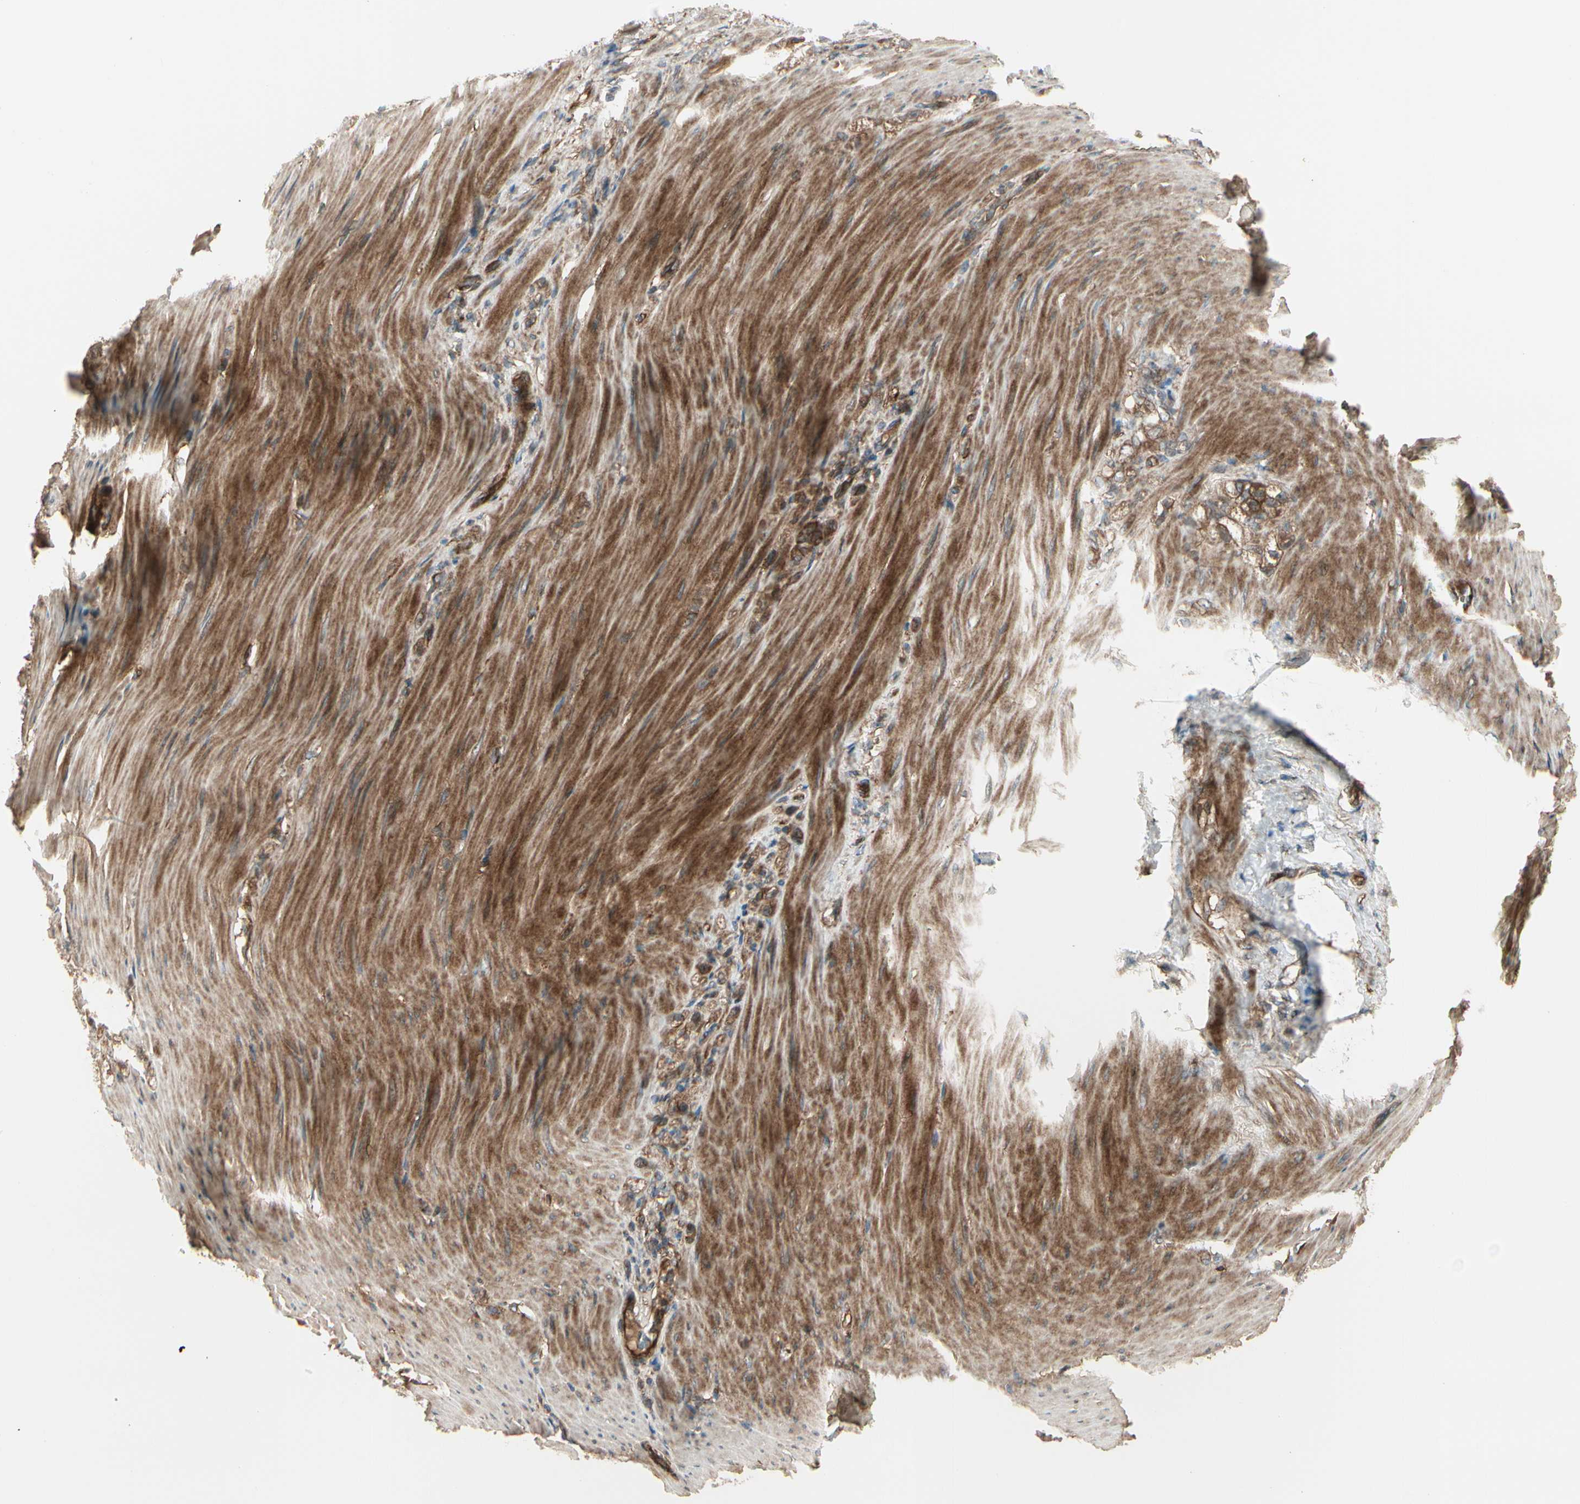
{"staining": {"intensity": "moderate", "quantity": ">75%", "location": "cytoplasmic/membranous"}, "tissue": "stomach cancer", "cell_type": "Tumor cells", "image_type": "cancer", "snomed": [{"axis": "morphology", "description": "Adenocarcinoma, NOS"}, {"axis": "topography", "description": "Stomach"}], "caption": "Human stomach cancer (adenocarcinoma) stained with a brown dye displays moderate cytoplasmic/membranous positive positivity in approximately >75% of tumor cells.", "gene": "FKBP15", "patient": {"sex": "male", "age": 82}}